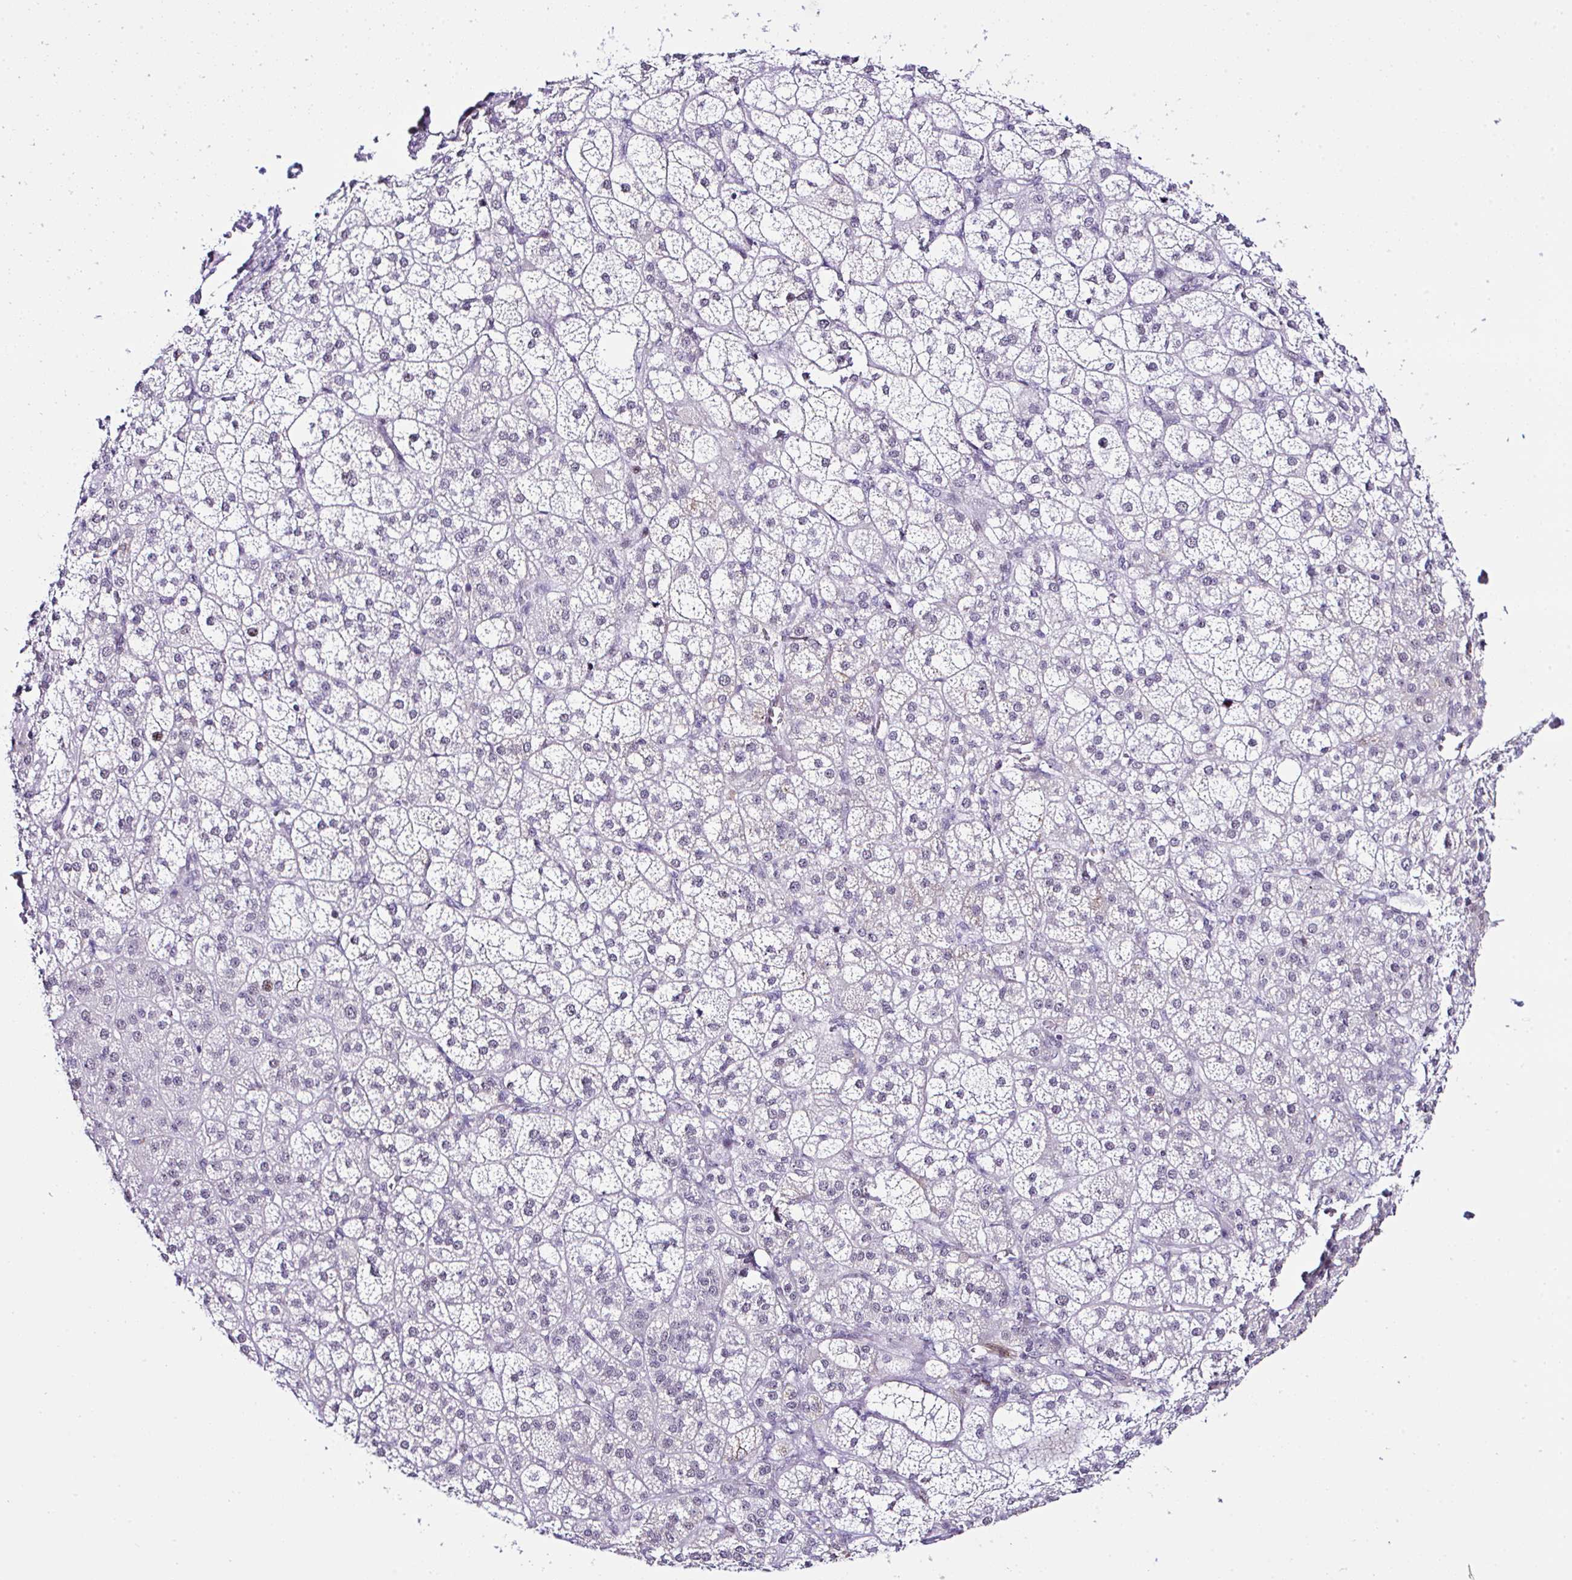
{"staining": {"intensity": "moderate", "quantity": "<25%", "location": "cytoplasmic/membranous,nuclear"}, "tissue": "adrenal gland", "cell_type": "Glandular cells", "image_type": "normal", "snomed": [{"axis": "morphology", "description": "Normal tissue, NOS"}, {"axis": "topography", "description": "Adrenal gland"}], "caption": "Human adrenal gland stained with a brown dye shows moderate cytoplasmic/membranous,nuclear positive expression in about <25% of glandular cells.", "gene": "FBXO34", "patient": {"sex": "female", "age": 60}}